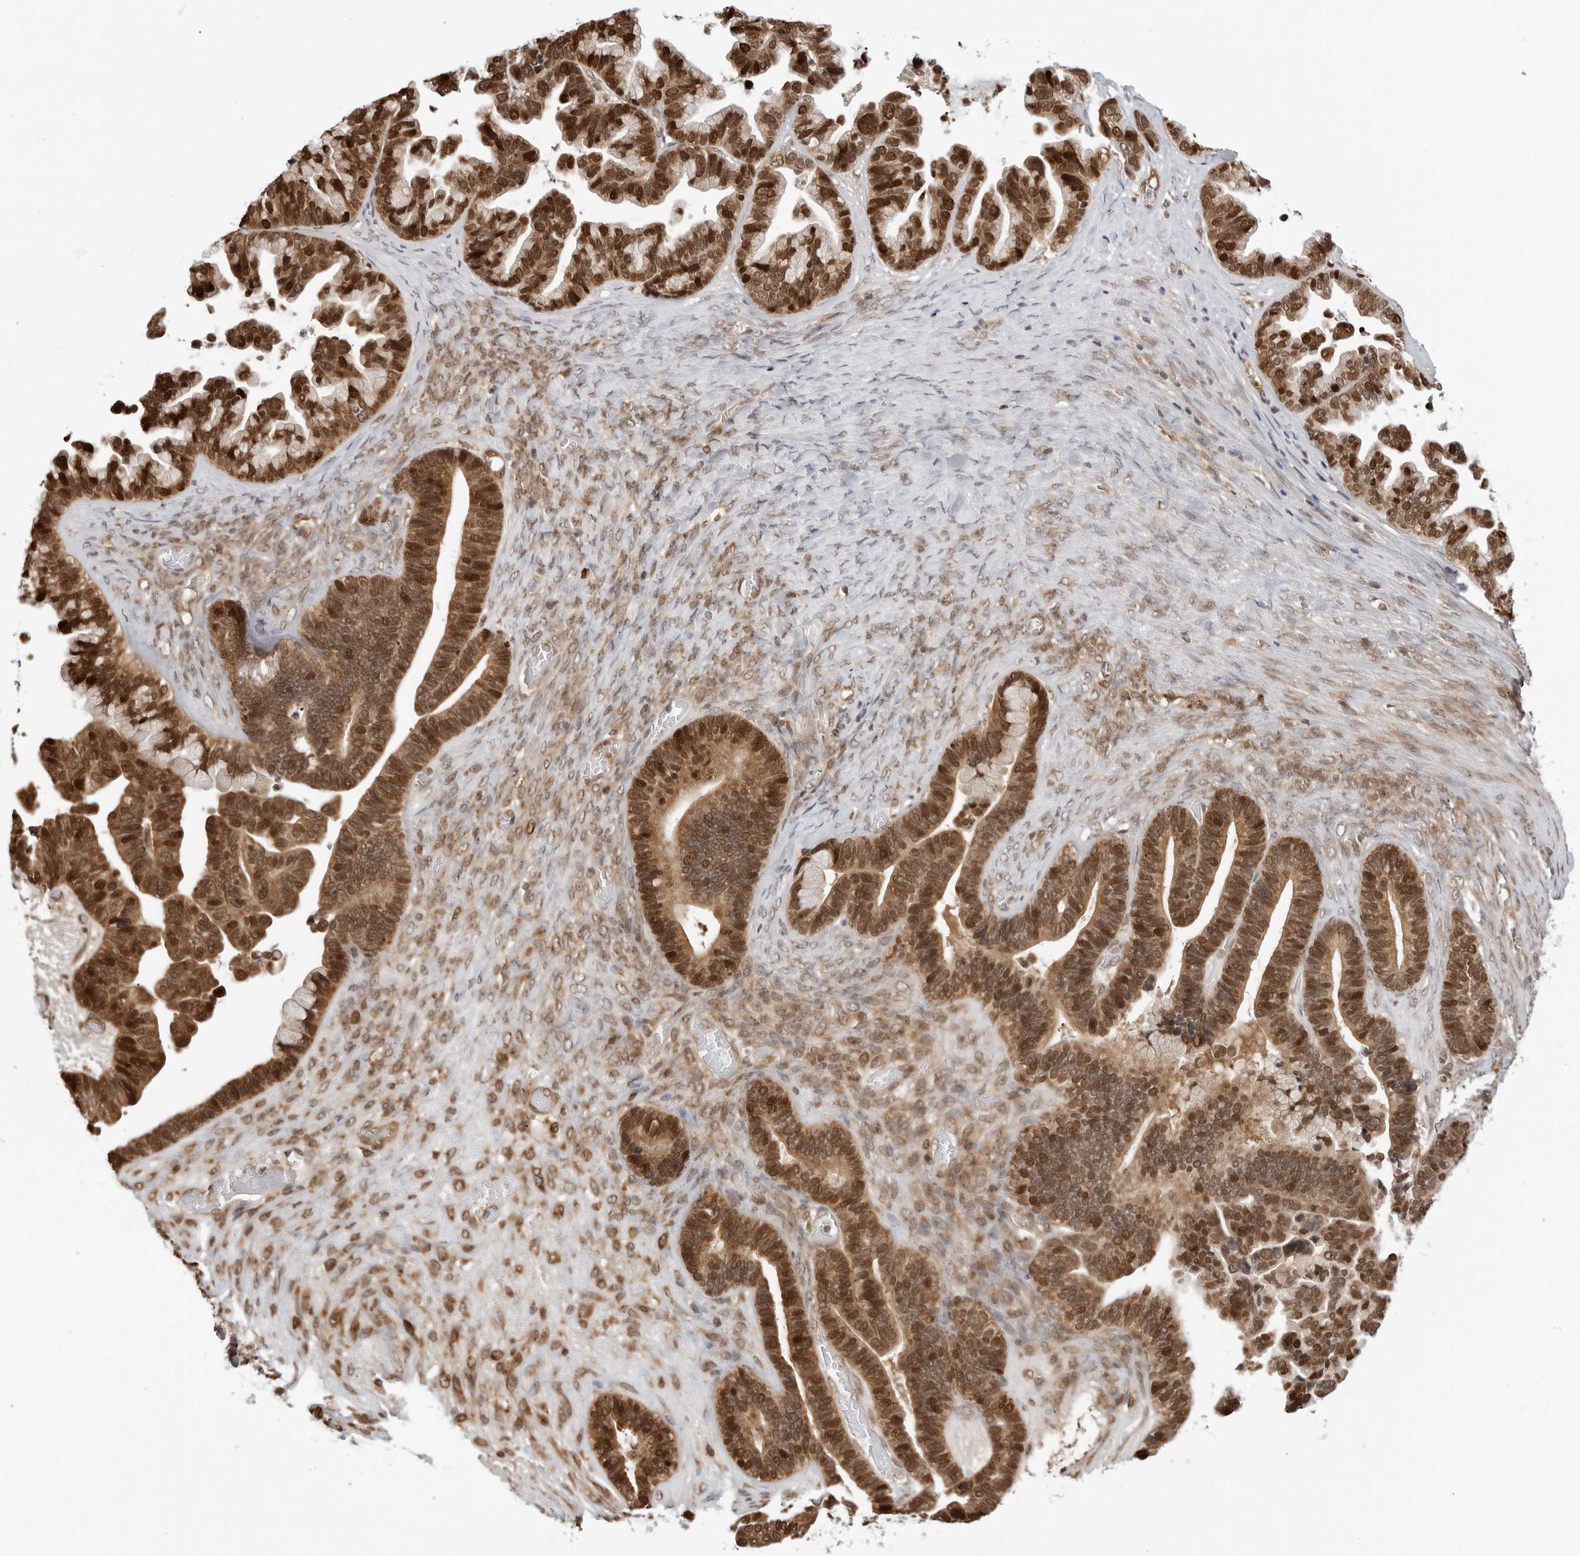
{"staining": {"intensity": "strong", "quantity": ">75%", "location": "cytoplasmic/membranous,nuclear"}, "tissue": "ovarian cancer", "cell_type": "Tumor cells", "image_type": "cancer", "snomed": [{"axis": "morphology", "description": "Cystadenocarcinoma, serous, NOS"}, {"axis": "topography", "description": "Ovary"}], "caption": "IHC image of serous cystadenocarcinoma (ovarian) stained for a protein (brown), which exhibits high levels of strong cytoplasmic/membranous and nuclear expression in about >75% of tumor cells.", "gene": "TIPRL", "patient": {"sex": "female", "age": 56}}